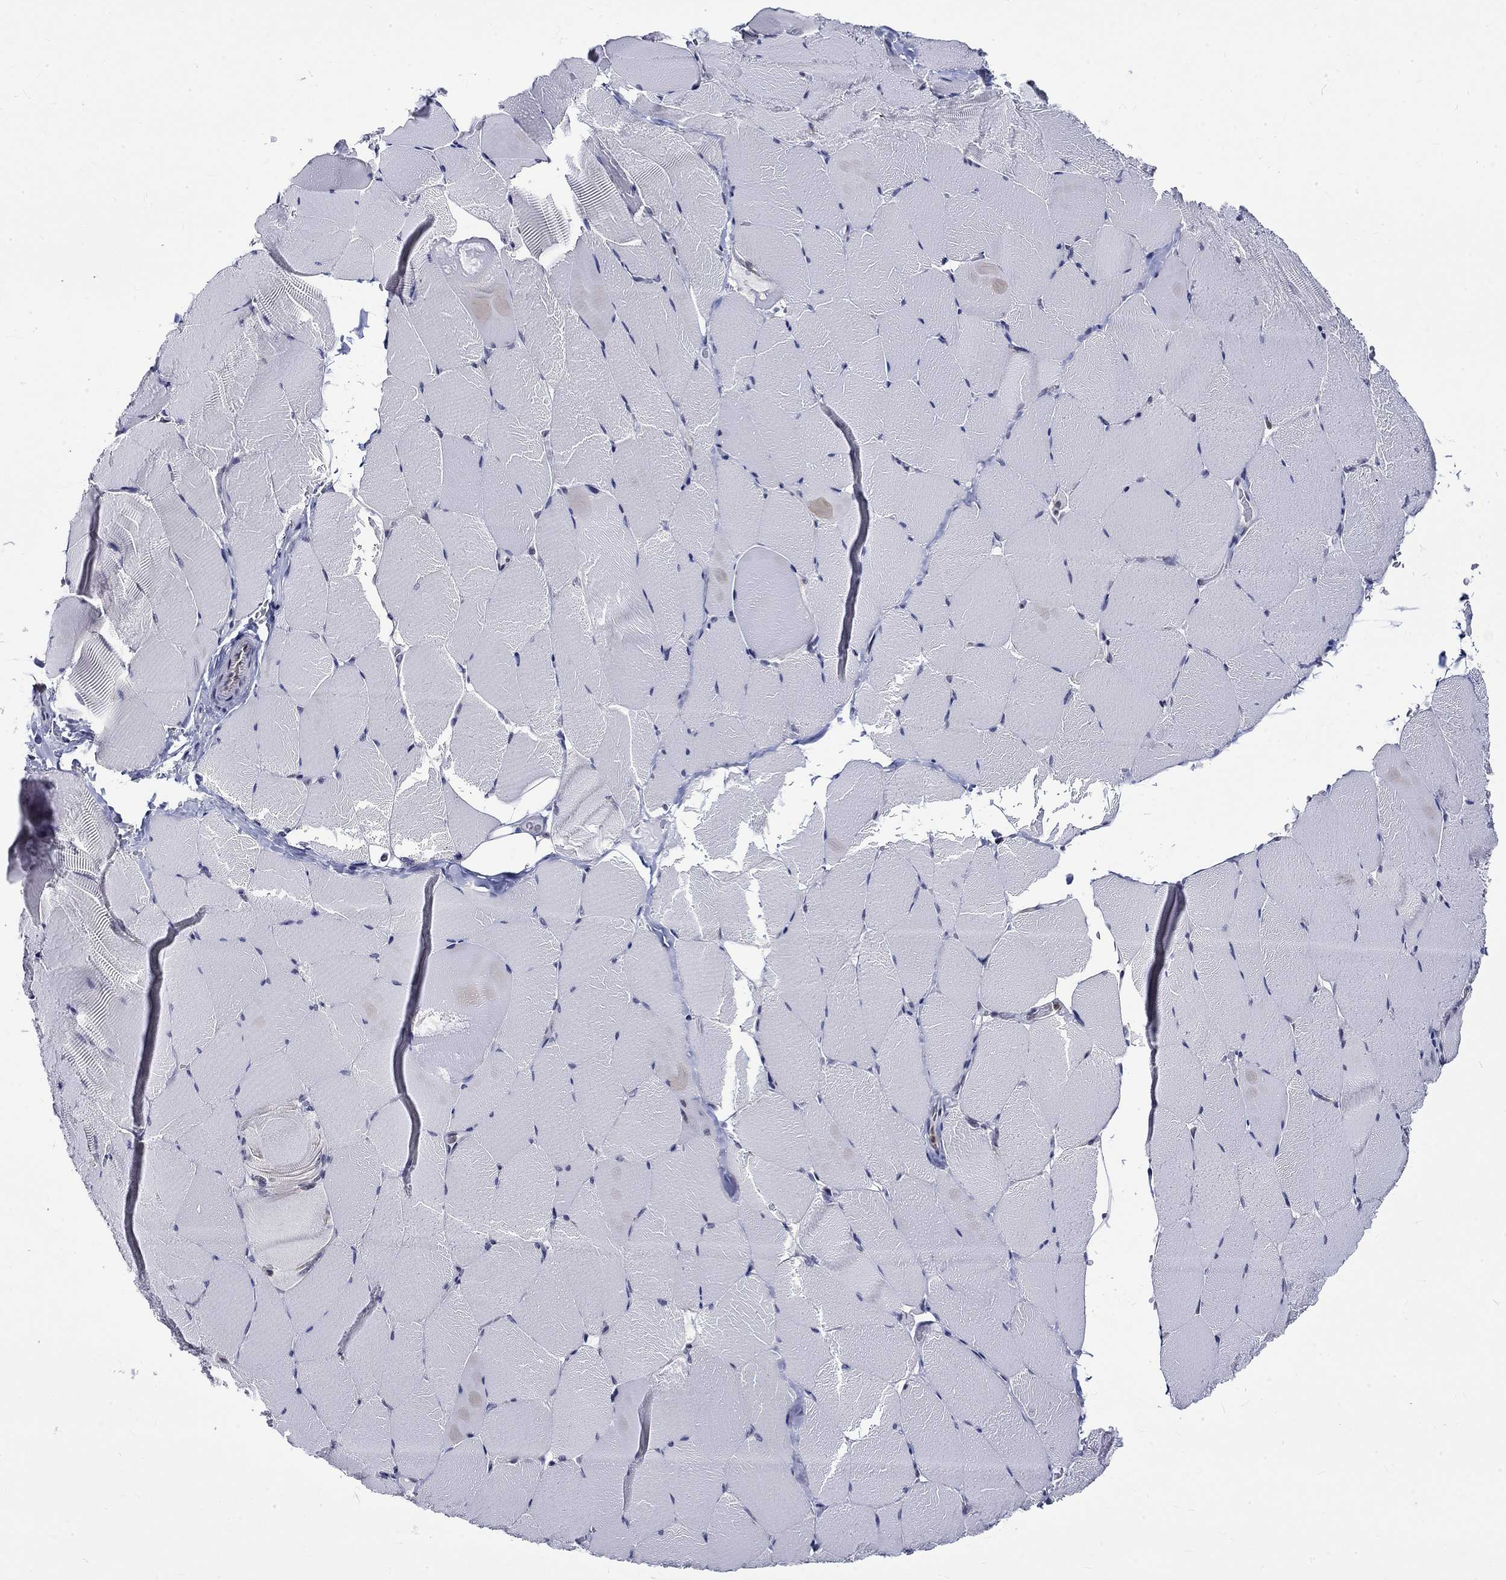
{"staining": {"intensity": "negative", "quantity": "none", "location": "none"}, "tissue": "skeletal muscle", "cell_type": "Myocytes", "image_type": "normal", "snomed": [{"axis": "morphology", "description": "Normal tissue, NOS"}, {"axis": "topography", "description": "Skeletal muscle"}], "caption": "Immunohistochemistry of benign skeletal muscle exhibits no staining in myocytes. Brightfield microscopy of immunohistochemistry stained with DAB (brown) and hematoxylin (blue), captured at high magnification.", "gene": "ST6GALNAC1", "patient": {"sex": "female", "age": 37}}